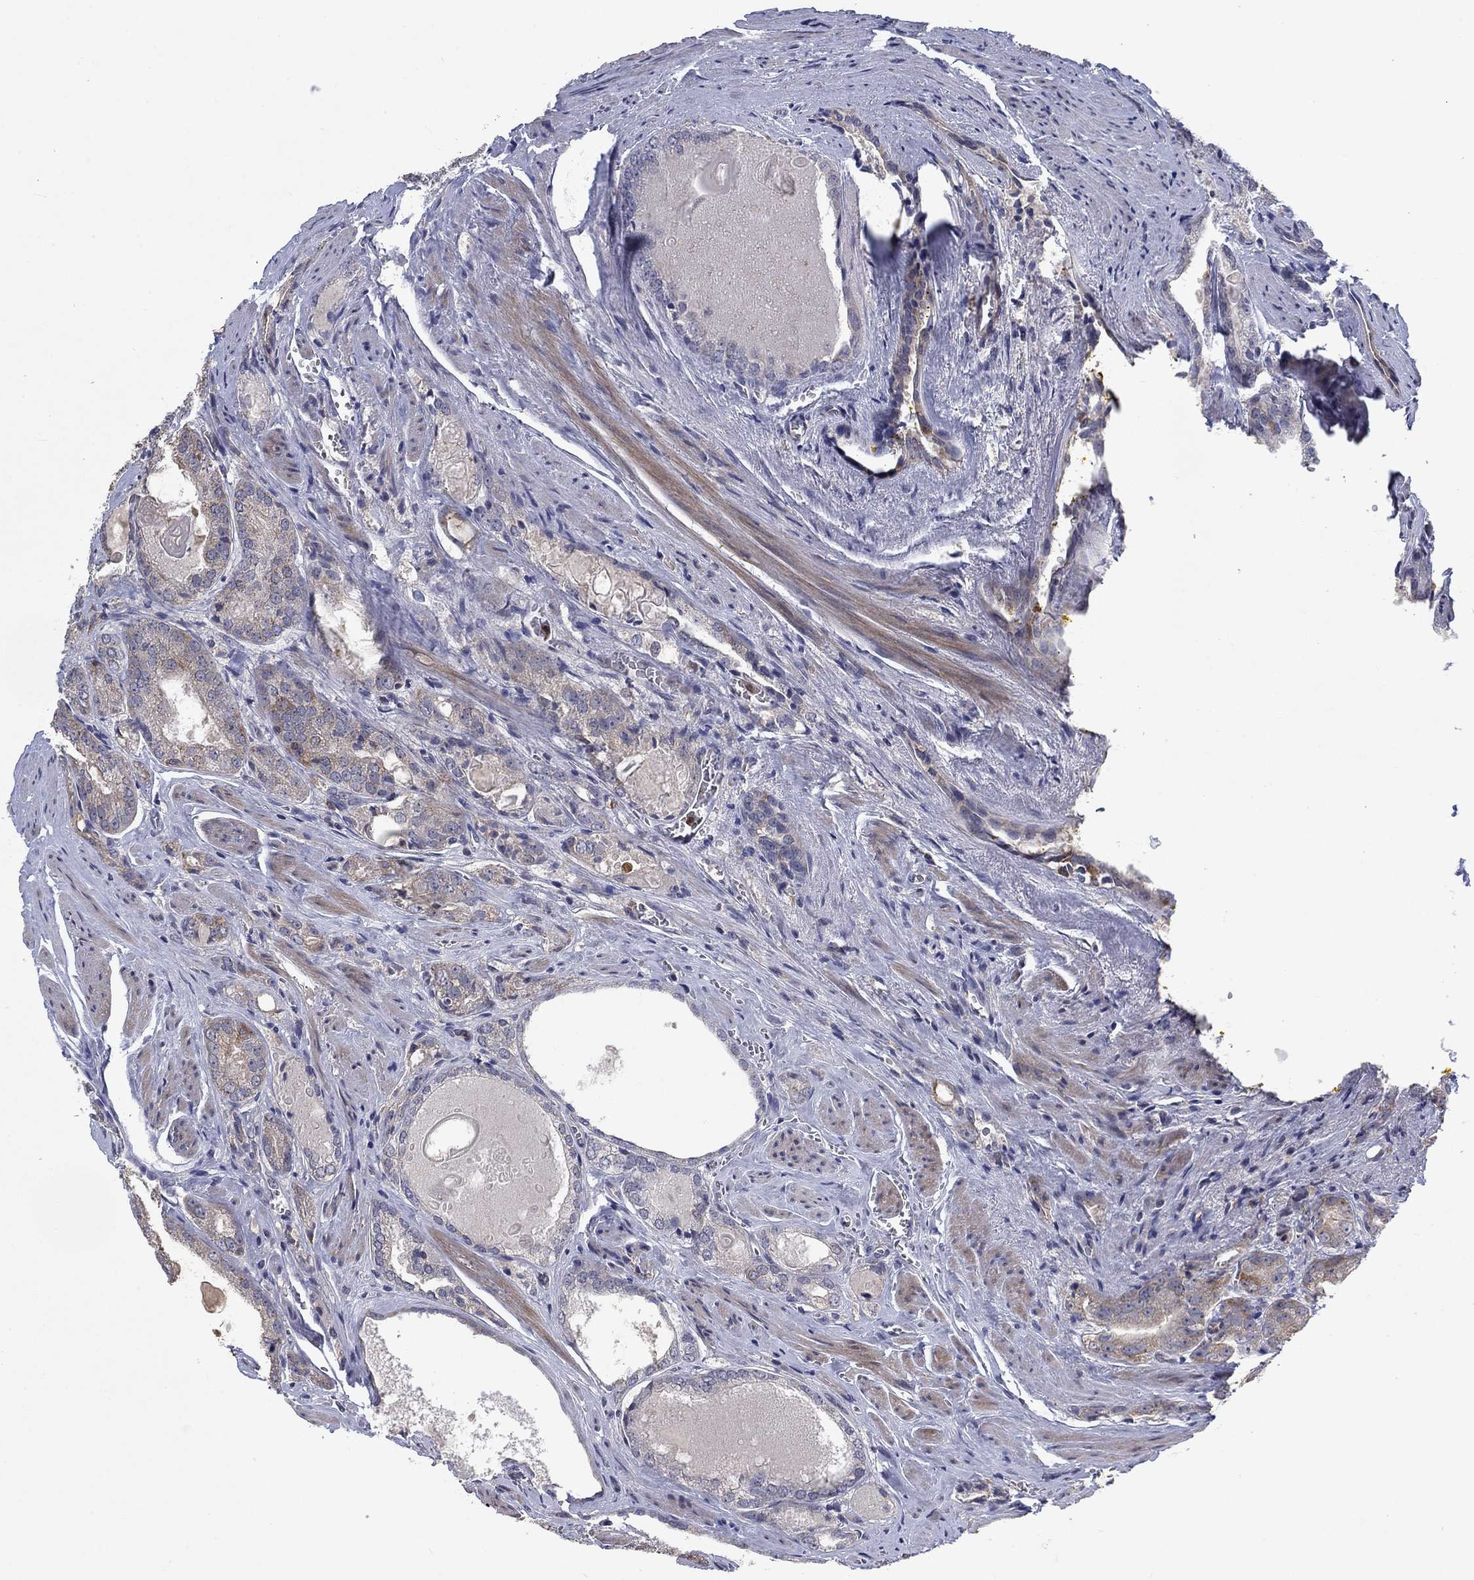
{"staining": {"intensity": "weak", "quantity": "<25%", "location": "cytoplasmic/membranous"}, "tissue": "prostate cancer", "cell_type": "Tumor cells", "image_type": "cancer", "snomed": [{"axis": "morphology", "description": "Adenocarcinoma, NOS"}, {"axis": "morphology", "description": "Adenocarcinoma, High grade"}, {"axis": "topography", "description": "Prostate"}], "caption": "High power microscopy histopathology image of an immunohistochemistry histopathology image of prostate cancer (adenocarcinoma (high-grade)), revealing no significant expression in tumor cells. (DAB (3,3'-diaminobenzidine) immunohistochemistry visualized using brightfield microscopy, high magnification).", "gene": "KIF15", "patient": {"sex": "male", "age": 70}}